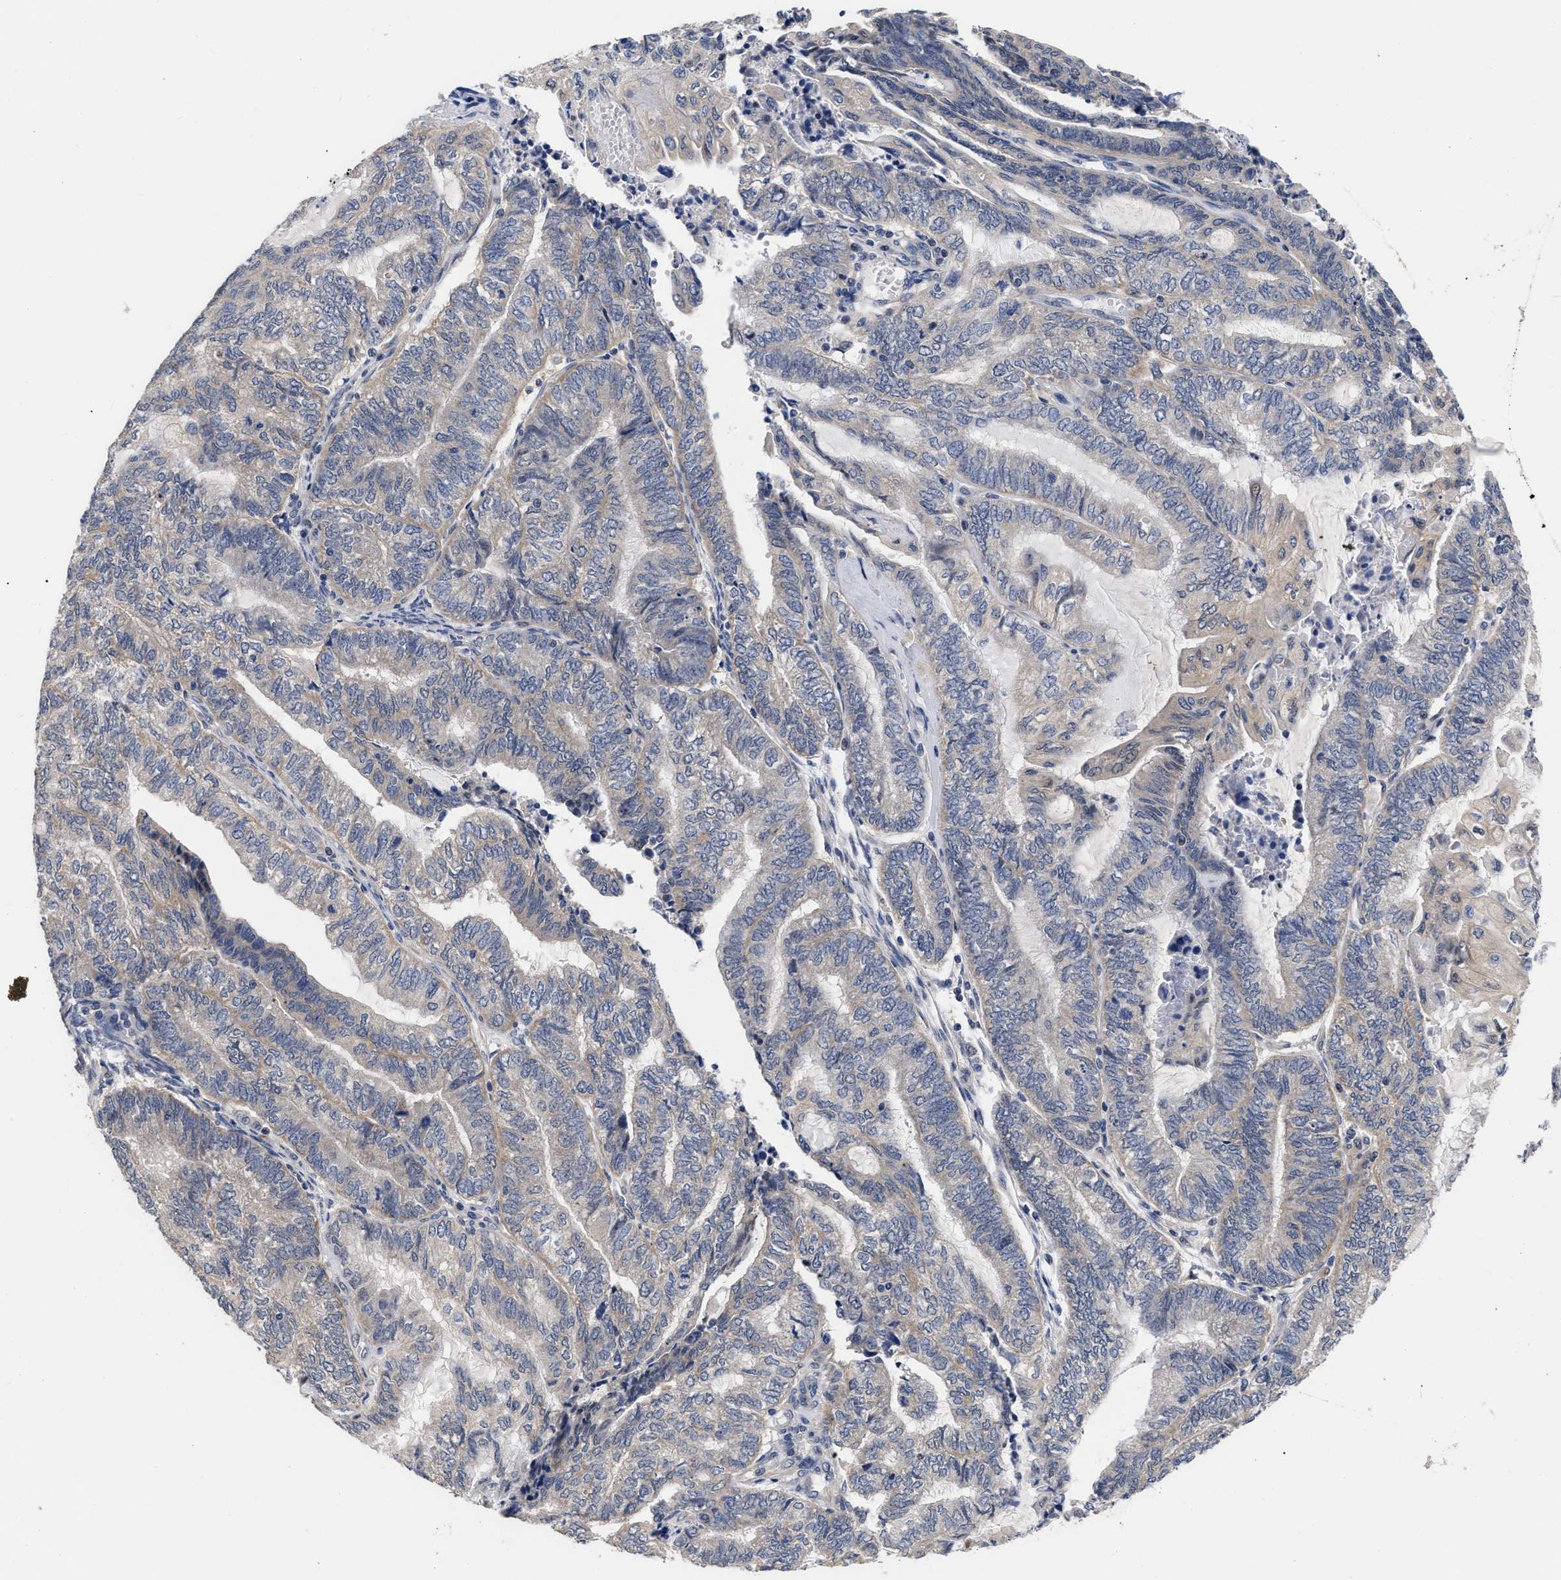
{"staining": {"intensity": "negative", "quantity": "none", "location": "none"}, "tissue": "endometrial cancer", "cell_type": "Tumor cells", "image_type": "cancer", "snomed": [{"axis": "morphology", "description": "Adenocarcinoma, NOS"}, {"axis": "topography", "description": "Uterus"}, {"axis": "topography", "description": "Endometrium"}], "caption": "This is an immunohistochemistry (IHC) micrograph of human endometrial cancer (adenocarcinoma). There is no positivity in tumor cells.", "gene": "CCN5", "patient": {"sex": "female", "age": 70}}